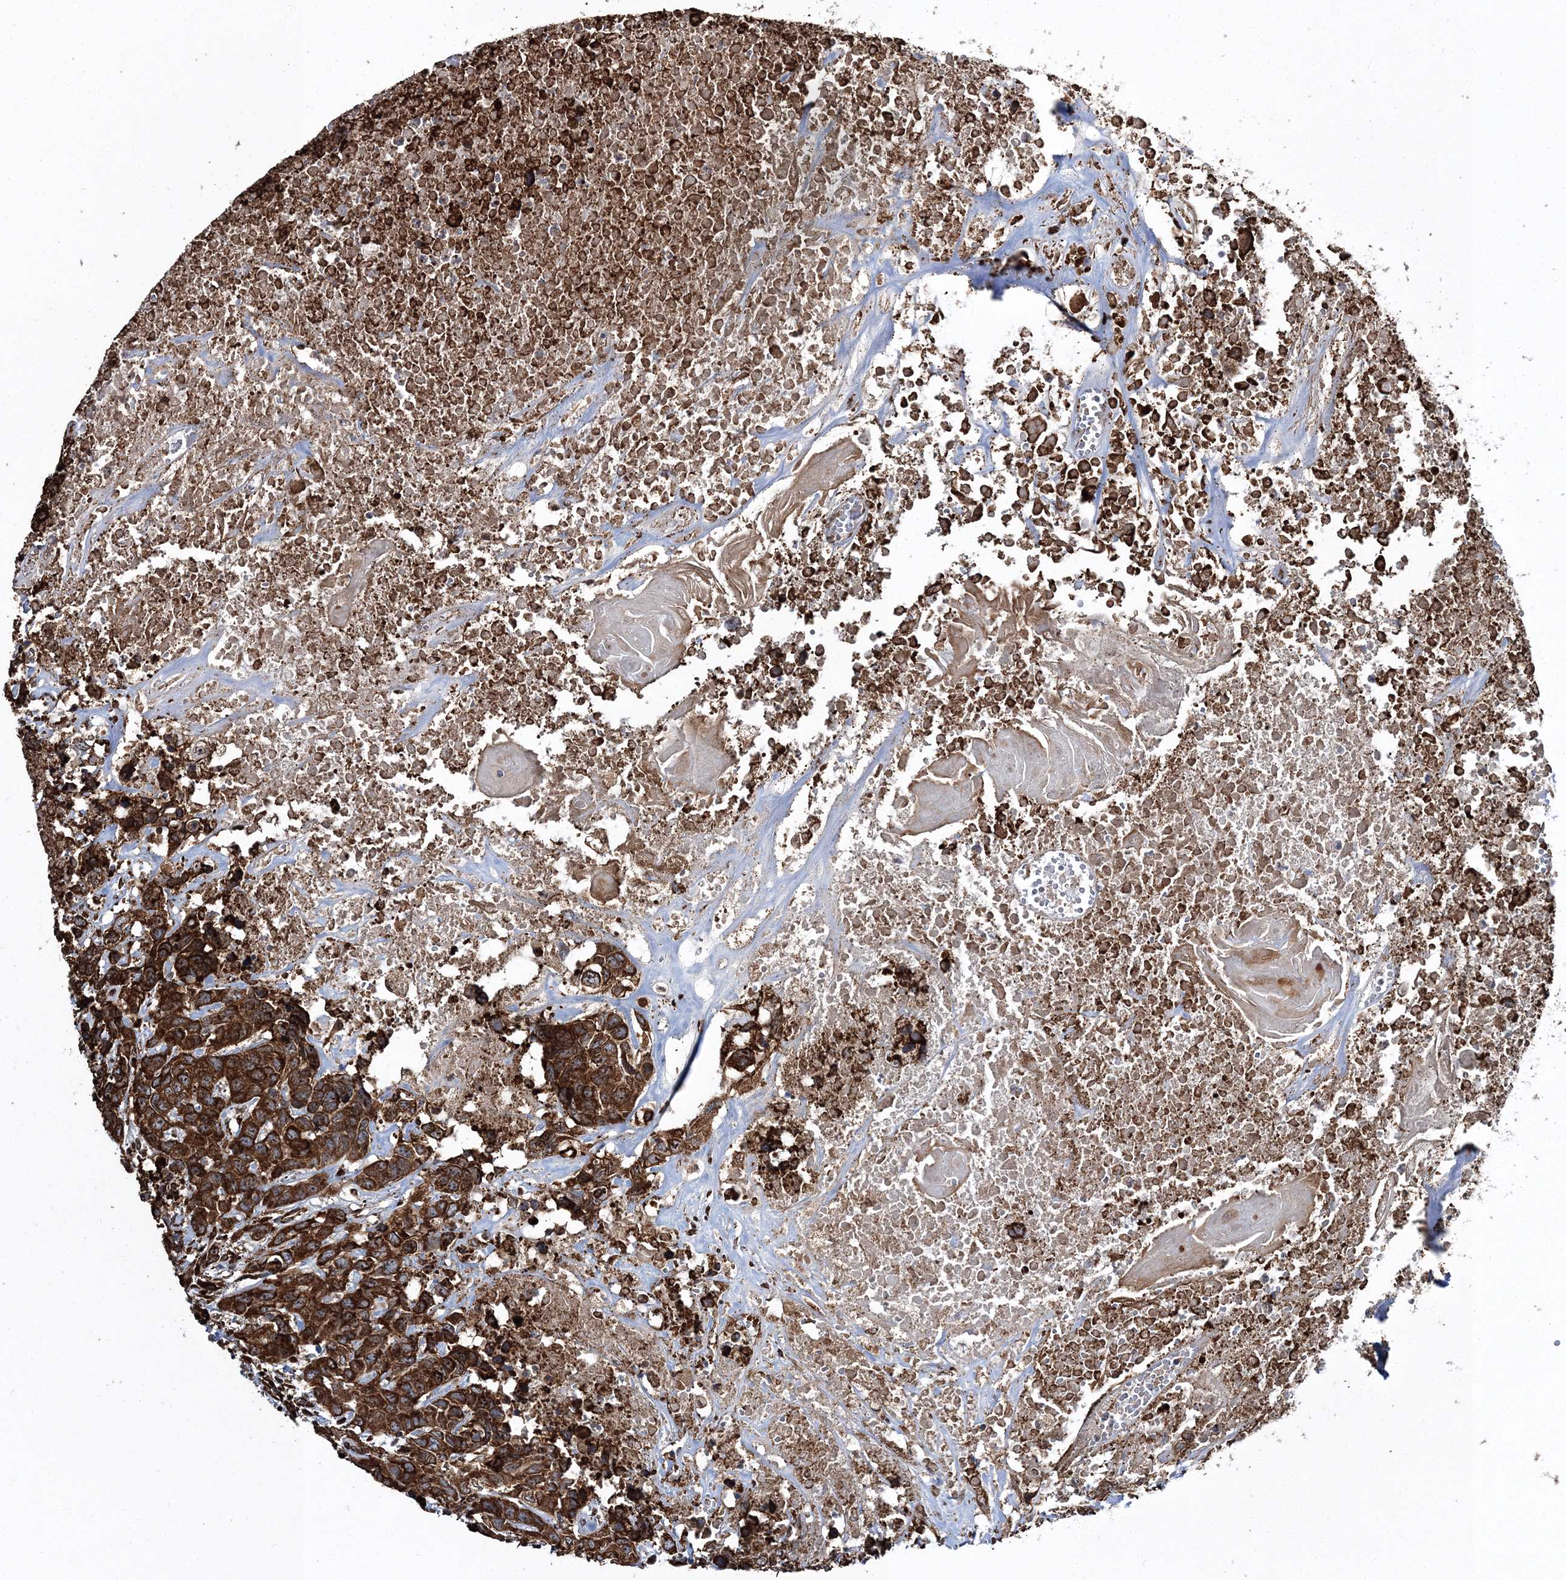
{"staining": {"intensity": "strong", "quantity": ">75%", "location": "cytoplasmic/membranous"}, "tissue": "head and neck cancer", "cell_type": "Tumor cells", "image_type": "cancer", "snomed": [{"axis": "morphology", "description": "Squamous cell carcinoma, NOS"}, {"axis": "topography", "description": "Head-Neck"}], "caption": "Head and neck cancer stained with a protein marker shows strong staining in tumor cells.", "gene": "SCRN3", "patient": {"sex": "male", "age": 66}}